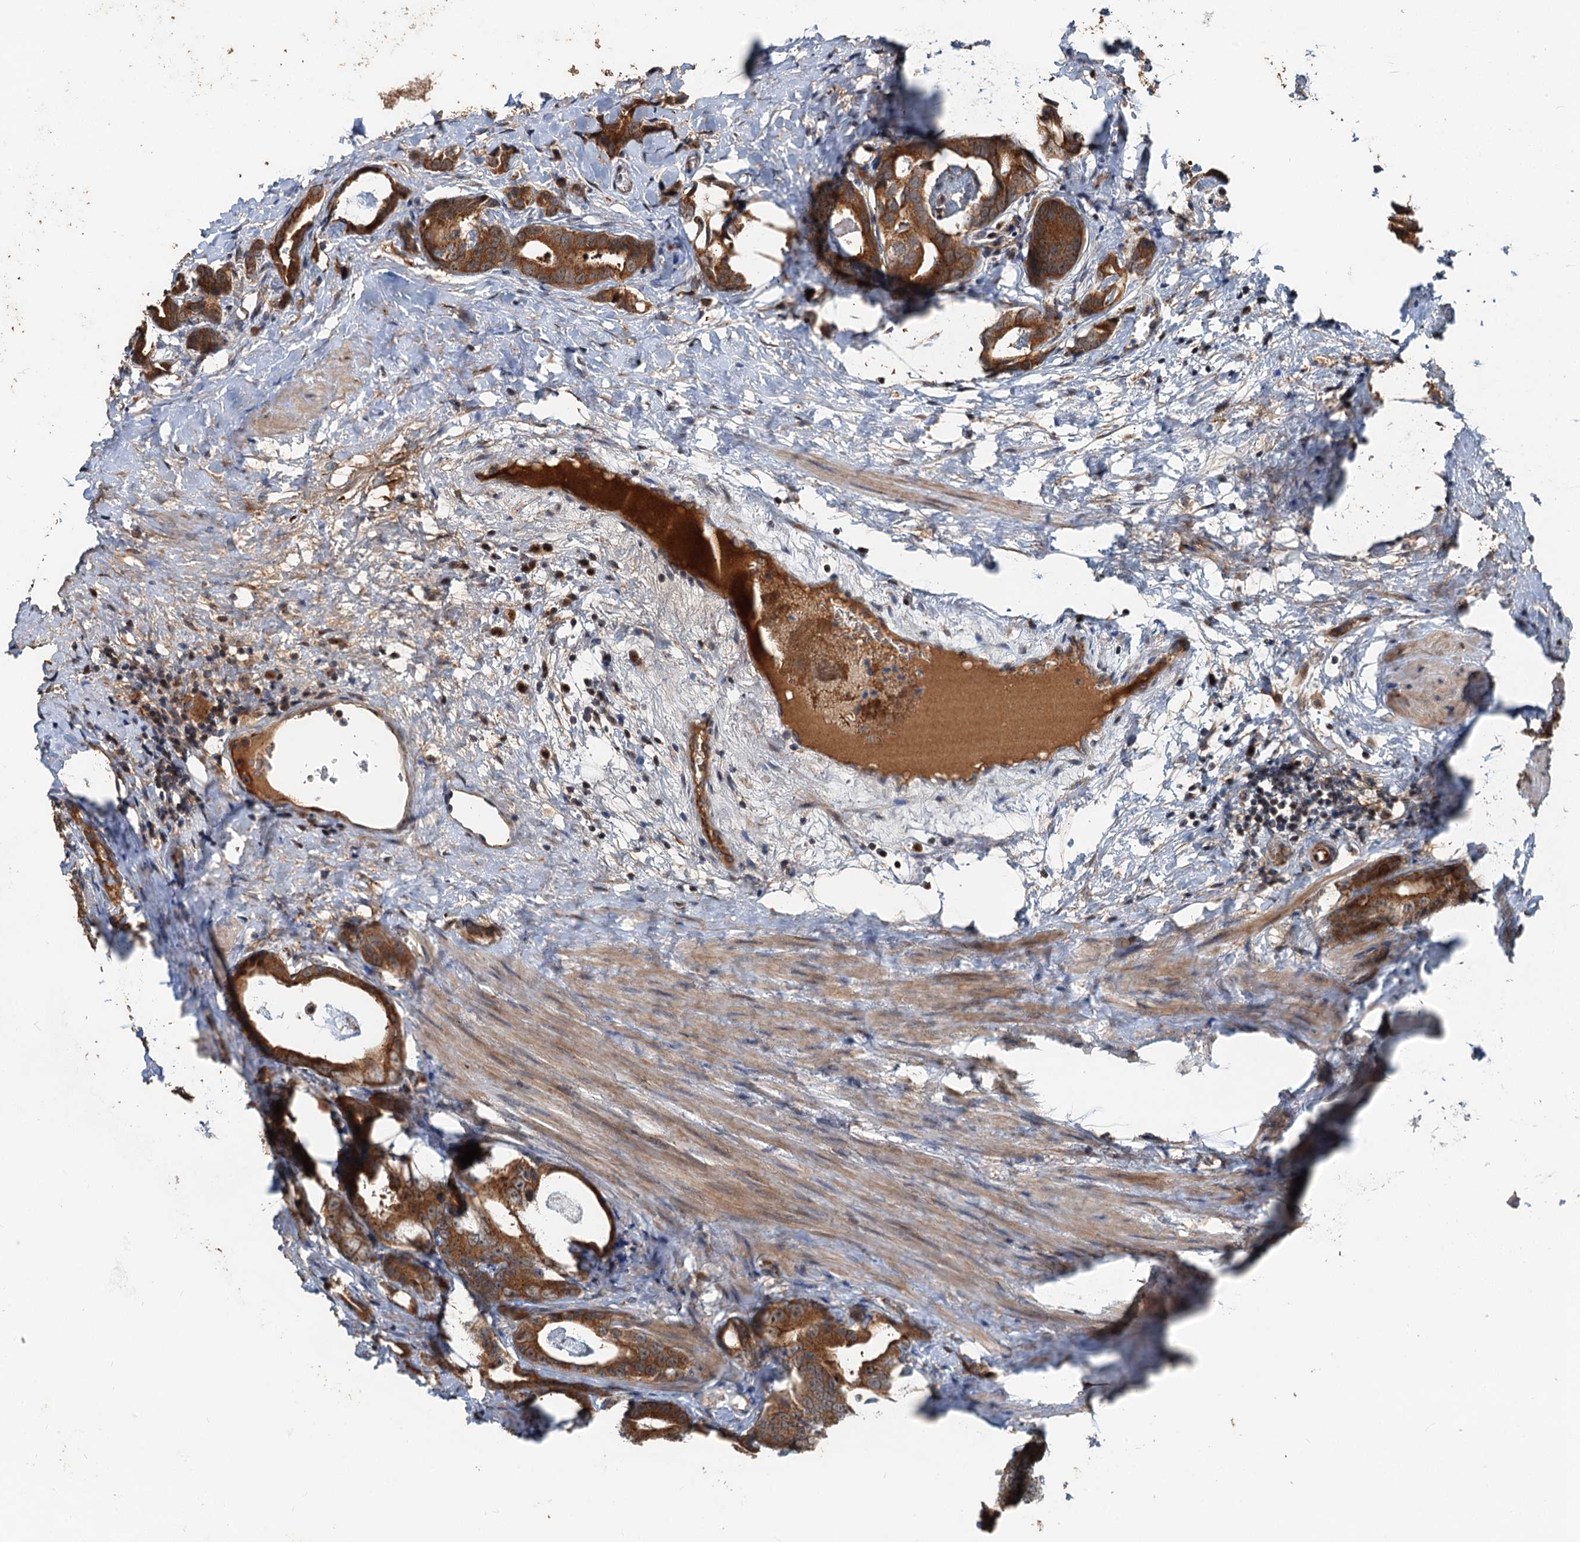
{"staining": {"intensity": "strong", "quantity": ">75%", "location": "cytoplasmic/membranous"}, "tissue": "prostate cancer", "cell_type": "Tumor cells", "image_type": "cancer", "snomed": [{"axis": "morphology", "description": "Adenocarcinoma, Low grade"}, {"axis": "topography", "description": "Prostate"}], "caption": "Immunohistochemical staining of low-grade adenocarcinoma (prostate) demonstrates high levels of strong cytoplasmic/membranous protein expression in about >75% of tumor cells.", "gene": "DEXI", "patient": {"sex": "male", "age": 71}}